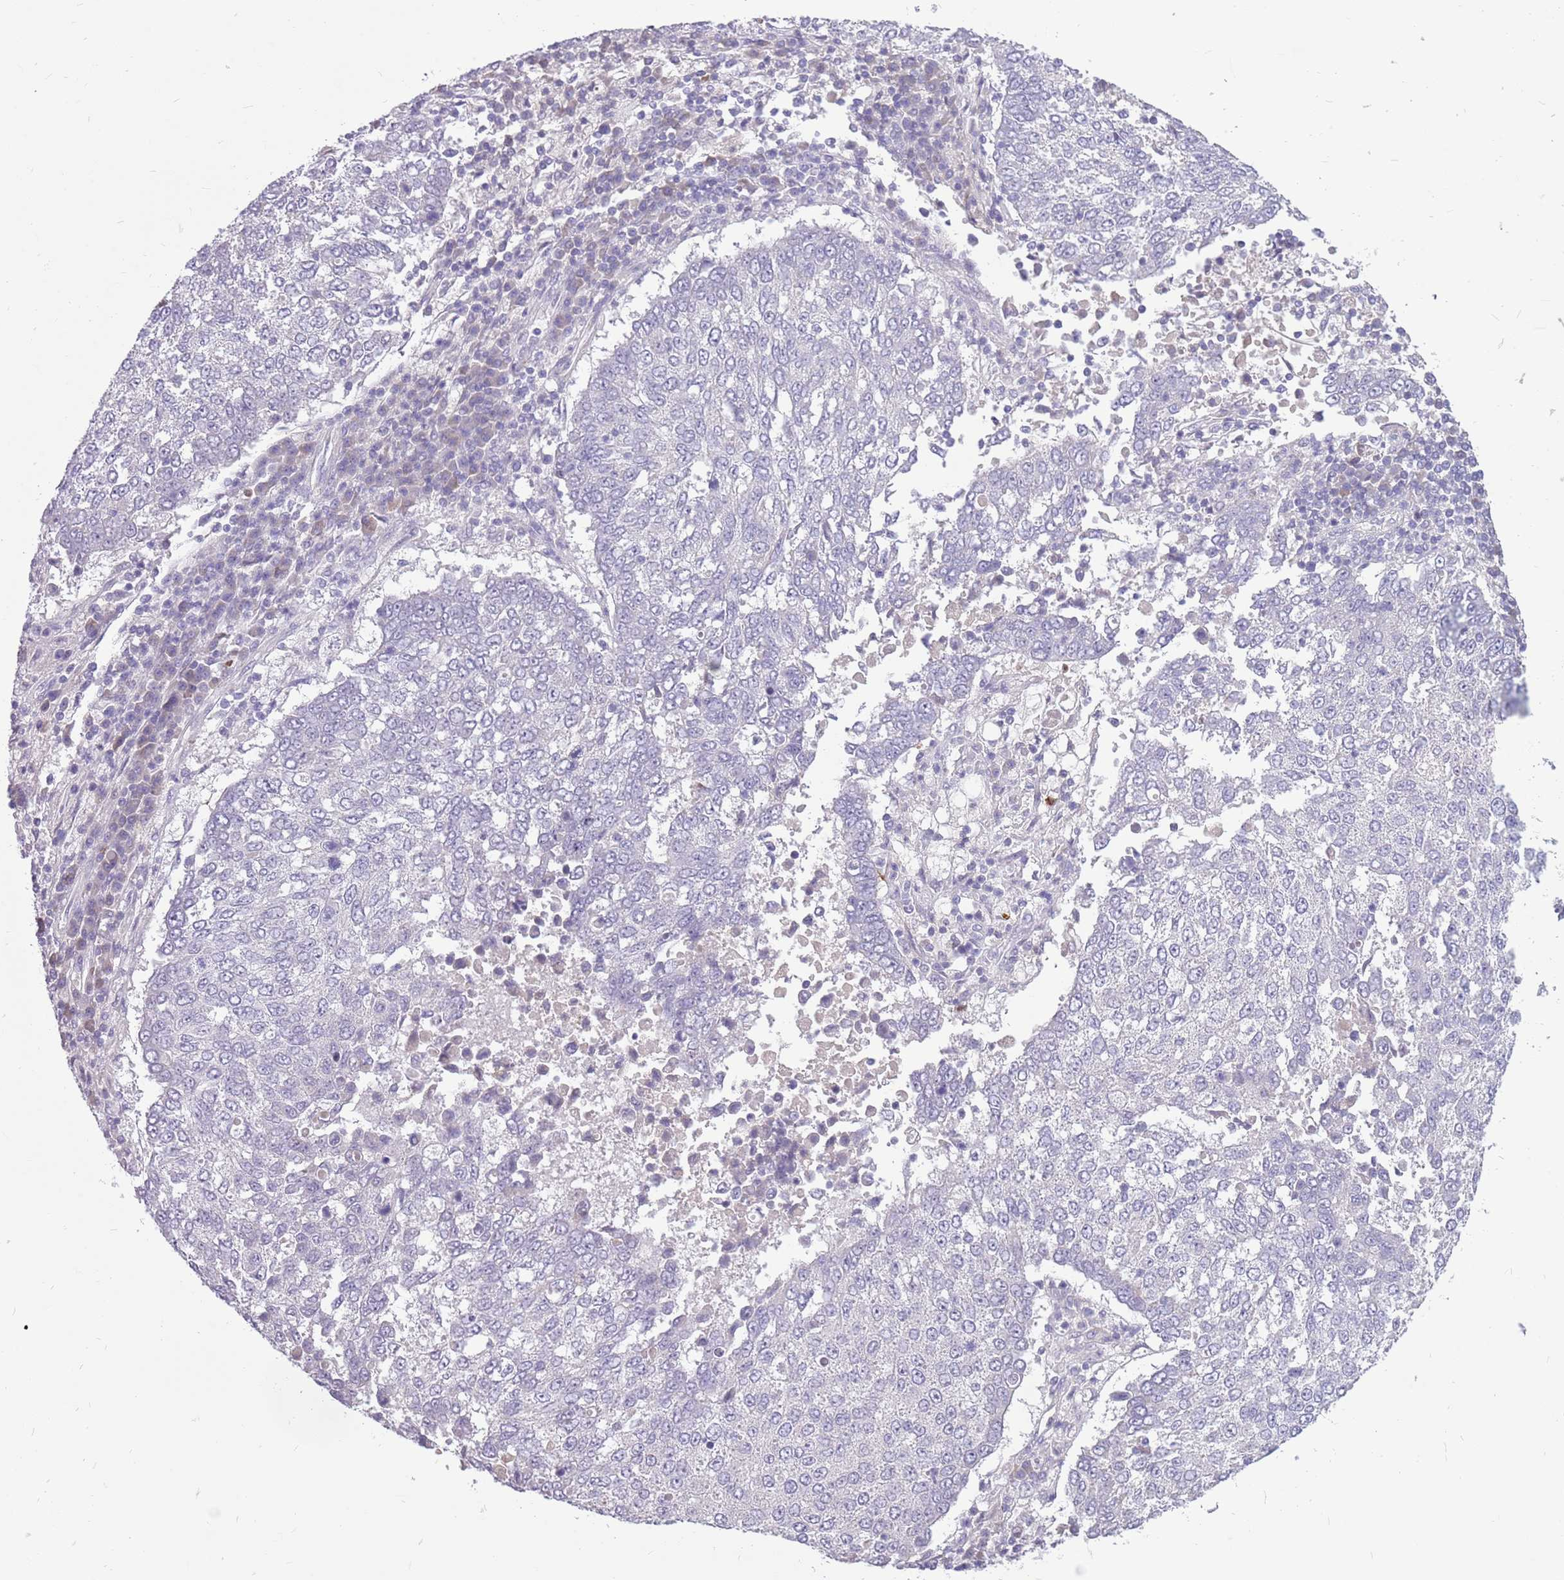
{"staining": {"intensity": "negative", "quantity": "none", "location": "none"}, "tissue": "lung cancer", "cell_type": "Tumor cells", "image_type": "cancer", "snomed": [{"axis": "morphology", "description": "Squamous cell carcinoma, NOS"}, {"axis": "topography", "description": "Lung"}], "caption": "Immunohistochemistry (IHC) micrograph of lung cancer stained for a protein (brown), which reveals no staining in tumor cells. The staining was performed using DAB (3,3'-diaminobenzidine) to visualize the protein expression in brown, while the nuclei were stained in blue with hematoxylin (Magnification: 20x).", "gene": "ZNF425", "patient": {"sex": "male", "age": 73}}